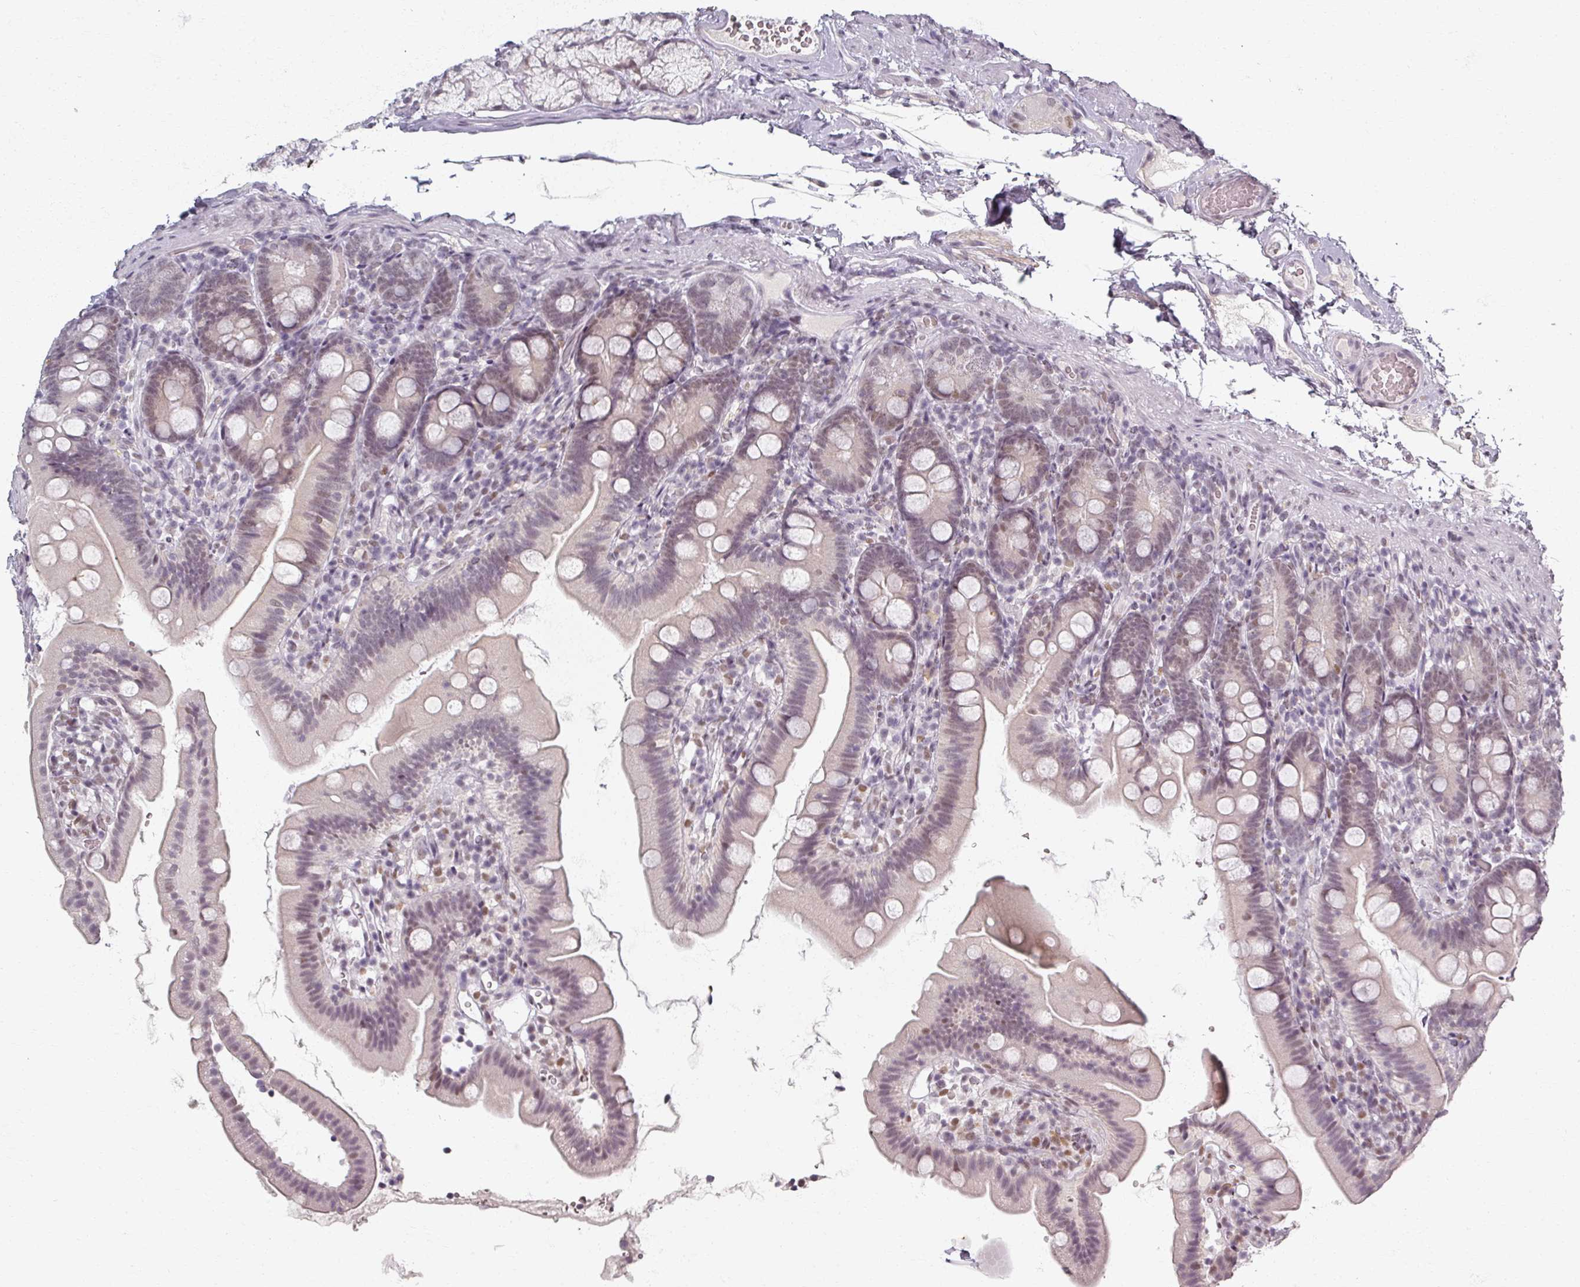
{"staining": {"intensity": "moderate", "quantity": "25%-75%", "location": "nuclear"}, "tissue": "duodenum", "cell_type": "Glandular cells", "image_type": "normal", "snomed": [{"axis": "morphology", "description": "Normal tissue, NOS"}, {"axis": "topography", "description": "Duodenum"}], "caption": "Glandular cells demonstrate medium levels of moderate nuclear staining in approximately 25%-75% of cells in benign human duodenum.", "gene": "RIPOR3", "patient": {"sex": "female", "age": 67}}